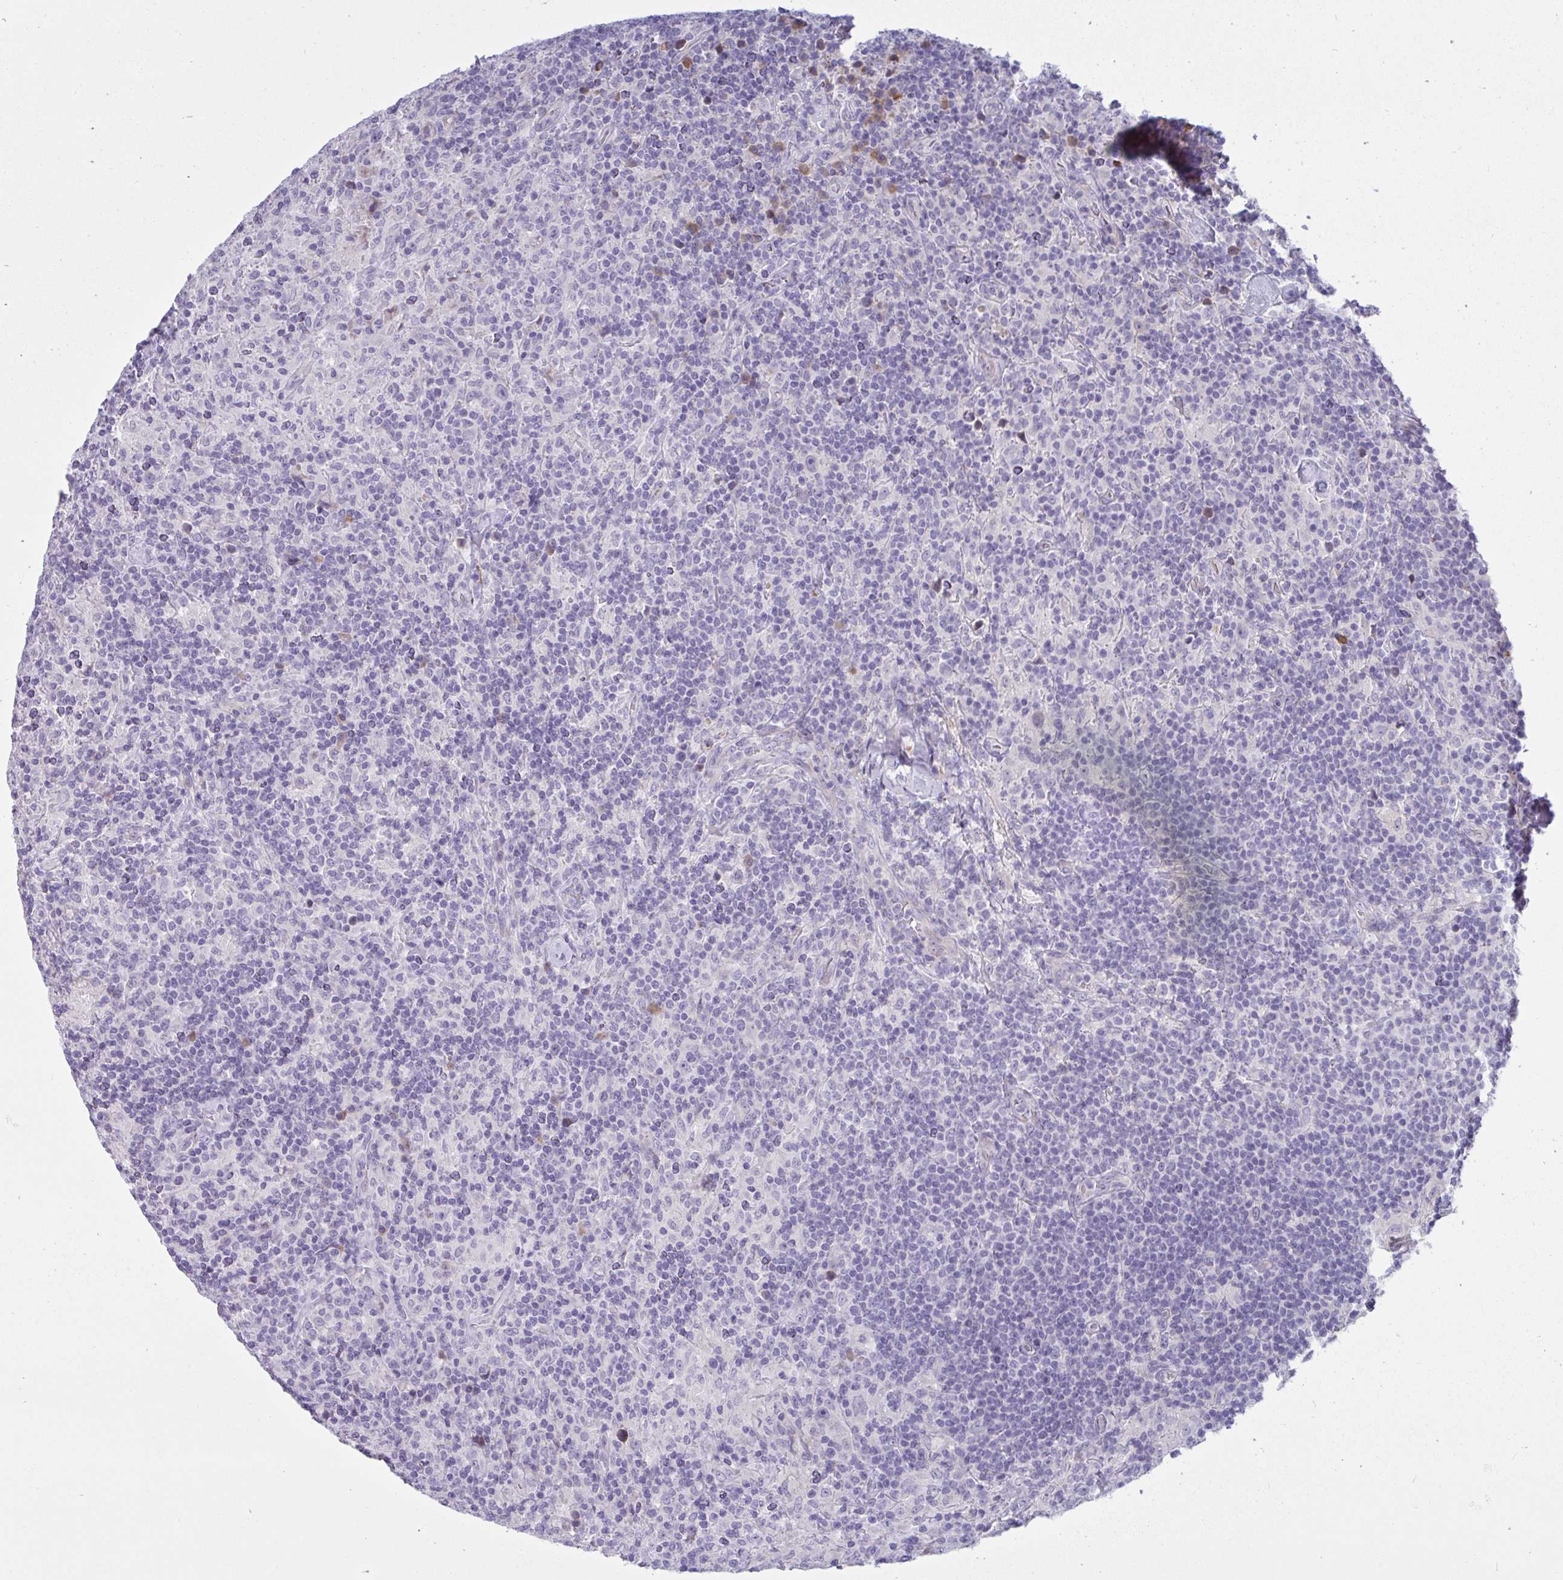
{"staining": {"intensity": "negative", "quantity": "none", "location": "none"}, "tissue": "lymphoma", "cell_type": "Tumor cells", "image_type": "cancer", "snomed": [{"axis": "morphology", "description": "Hodgkin's disease, NOS"}, {"axis": "topography", "description": "Lymph node"}], "caption": "High power microscopy histopathology image of an immunohistochemistry (IHC) image of Hodgkin's disease, revealing no significant expression in tumor cells. The staining is performed using DAB (3,3'-diaminobenzidine) brown chromogen with nuclei counter-stained in using hematoxylin.", "gene": "PIGZ", "patient": {"sex": "male", "age": 70}}